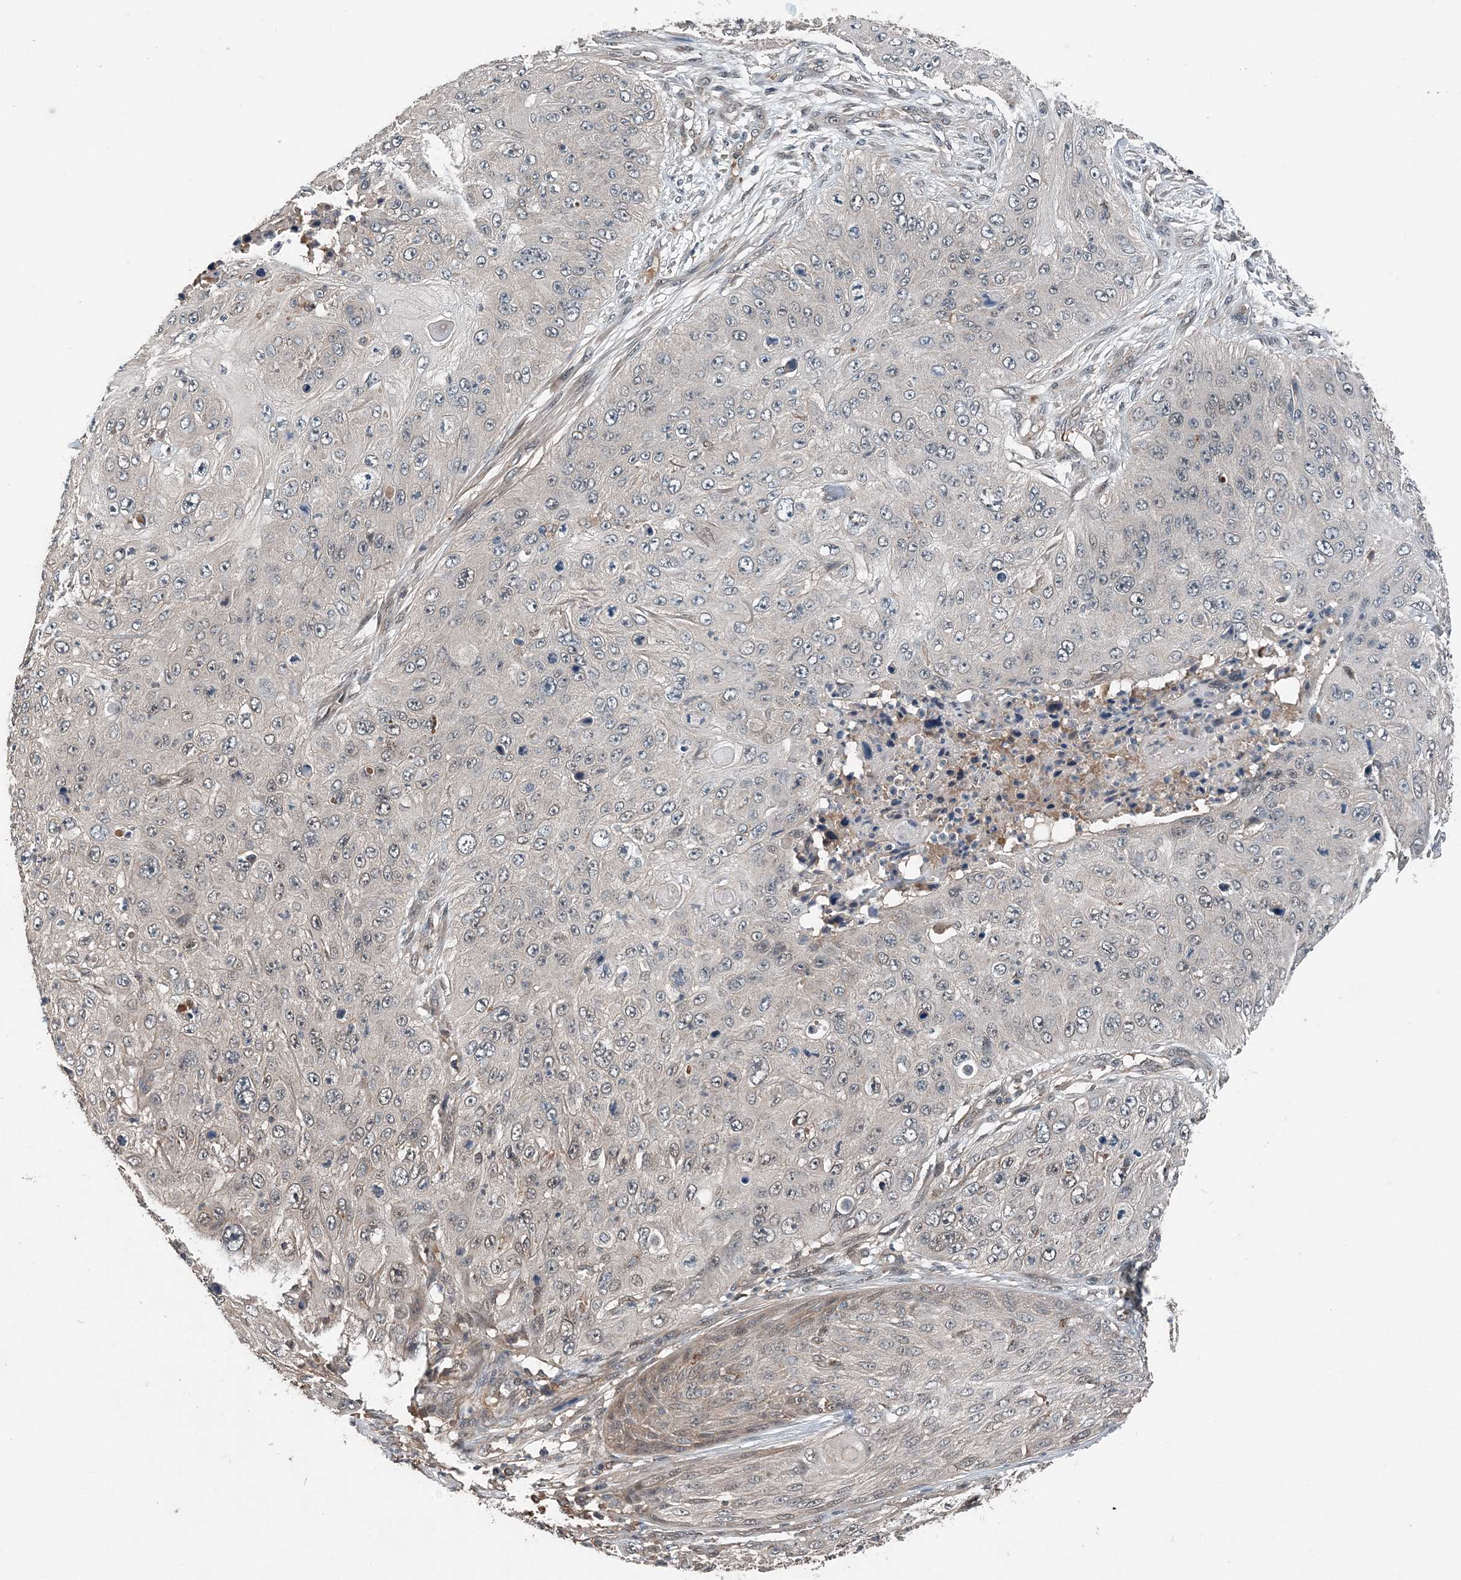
{"staining": {"intensity": "negative", "quantity": "none", "location": "none"}, "tissue": "skin cancer", "cell_type": "Tumor cells", "image_type": "cancer", "snomed": [{"axis": "morphology", "description": "Squamous cell carcinoma, NOS"}, {"axis": "topography", "description": "Skin"}], "caption": "There is no significant expression in tumor cells of skin cancer (squamous cell carcinoma). Nuclei are stained in blue.", "gene": "SMPD3", "patient": {"sex": "female", "age": 80}}